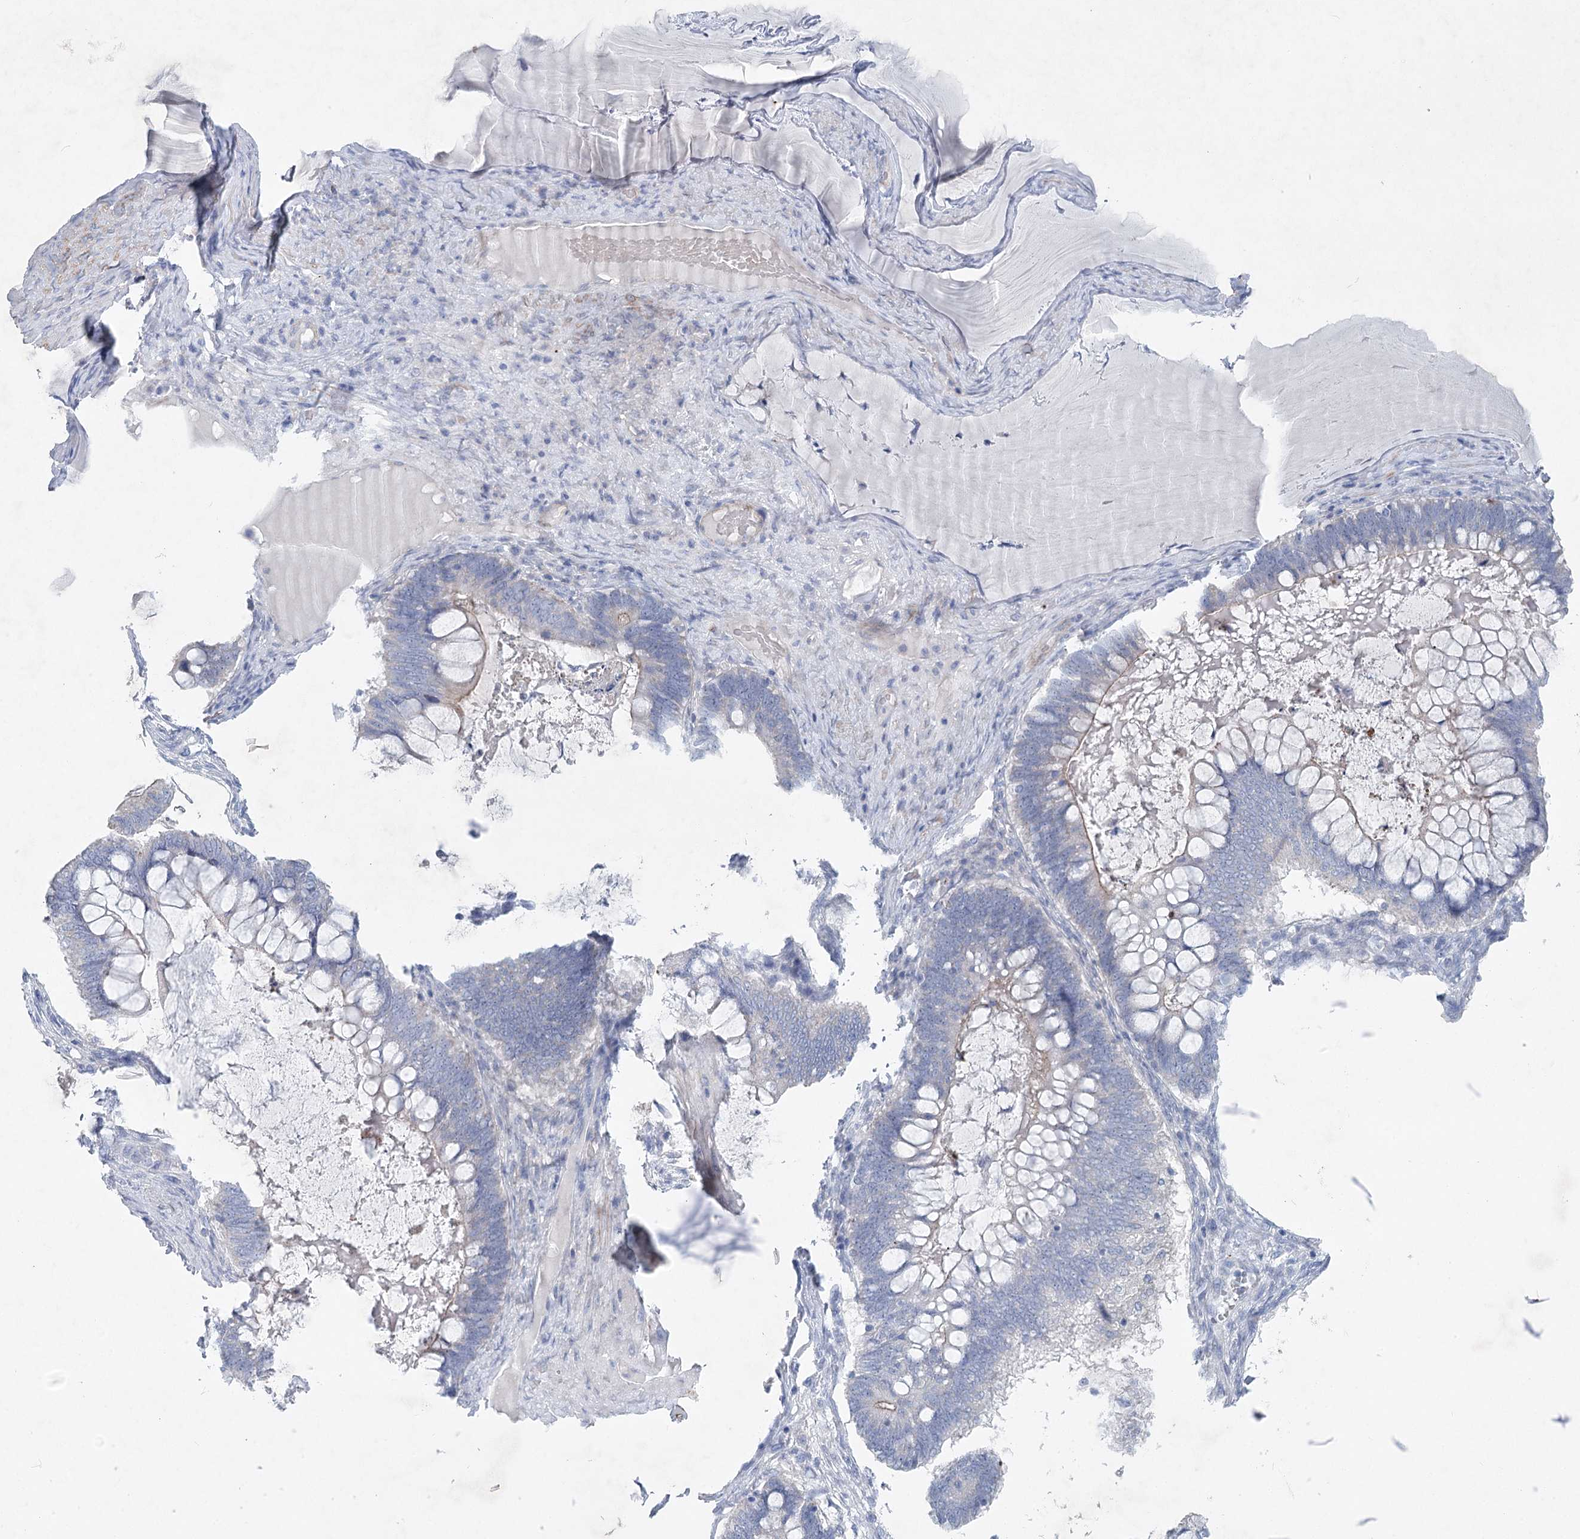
{"staining": {"intensity": "negative", "quantity": "none", "location": "none"}, "tissue": "ovarian cancer", "cell_type": "Tumor cells", "image_type": "cancer", "snomed": [{"axis": "morphology", "description": "Cystadenocarcinoma, mucinous, NOS"}, {"axis": "topography", "description": "Ovary"}], "caption": "Tumor cells show no significant protein staining in ovarian mucinous cystadenocarcinoma. (DAB (3,3'-diaminobenzidine) immunohistochemistry (IHC), high magnification).", "gene": "WDR74", "patient": {"sex": "female", "age": 61}}